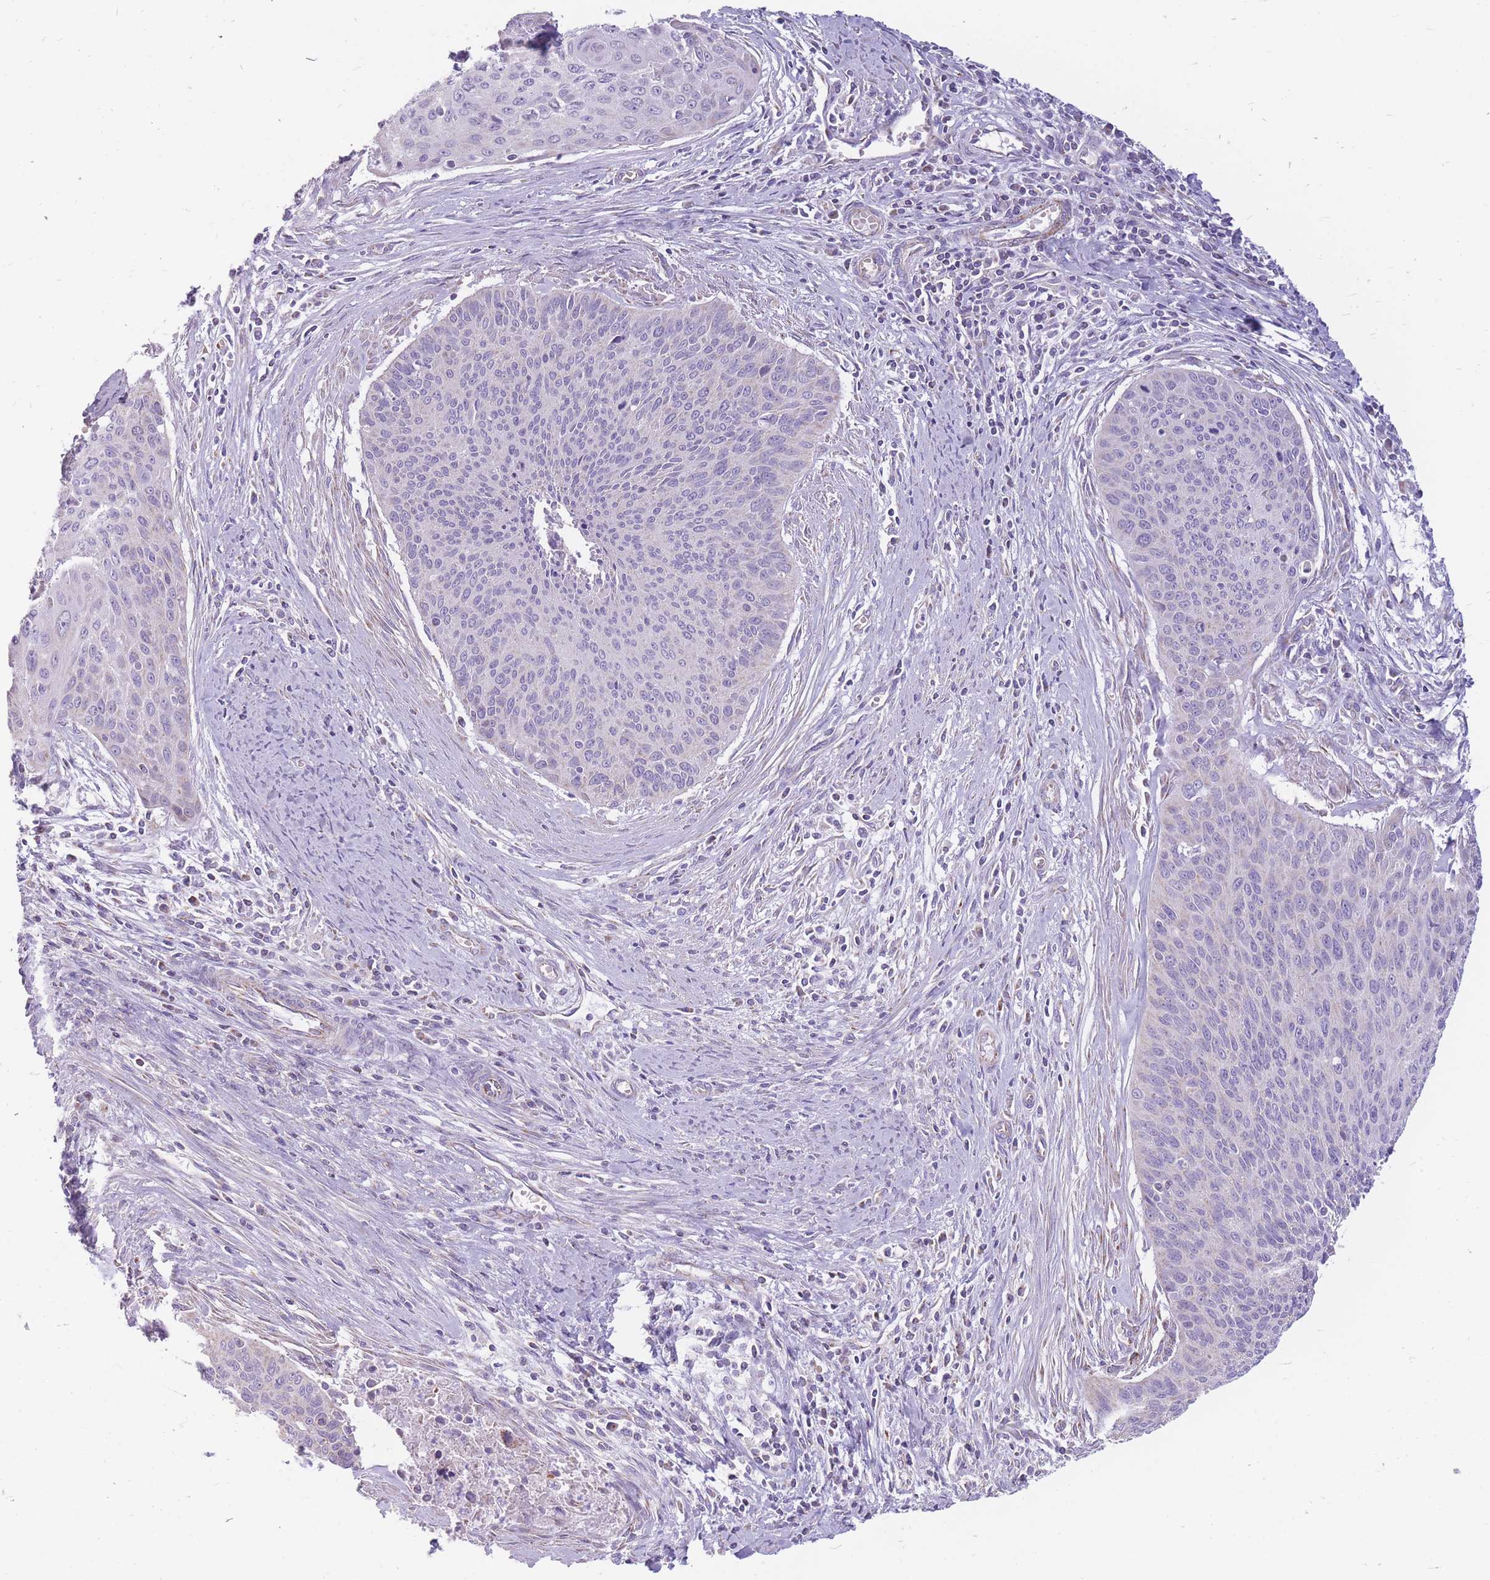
{"staining": {"intensity": "negative", "quantity": "none", "location": "none"}, "tissue": "cervical cancer", "cell_type": "Tumor cells", "image_type": "cancer", "snomed": [{"axis": "morphology", "description": "Squamous cell carcinoma, NOS"}, {"axis": "topography", "description": "Cervix"}], "caption": "There is no significant staining in tumor cells of cervical cancer.", "gene": "PCSK1", "patient": {"sex": "female", "age": 55}}